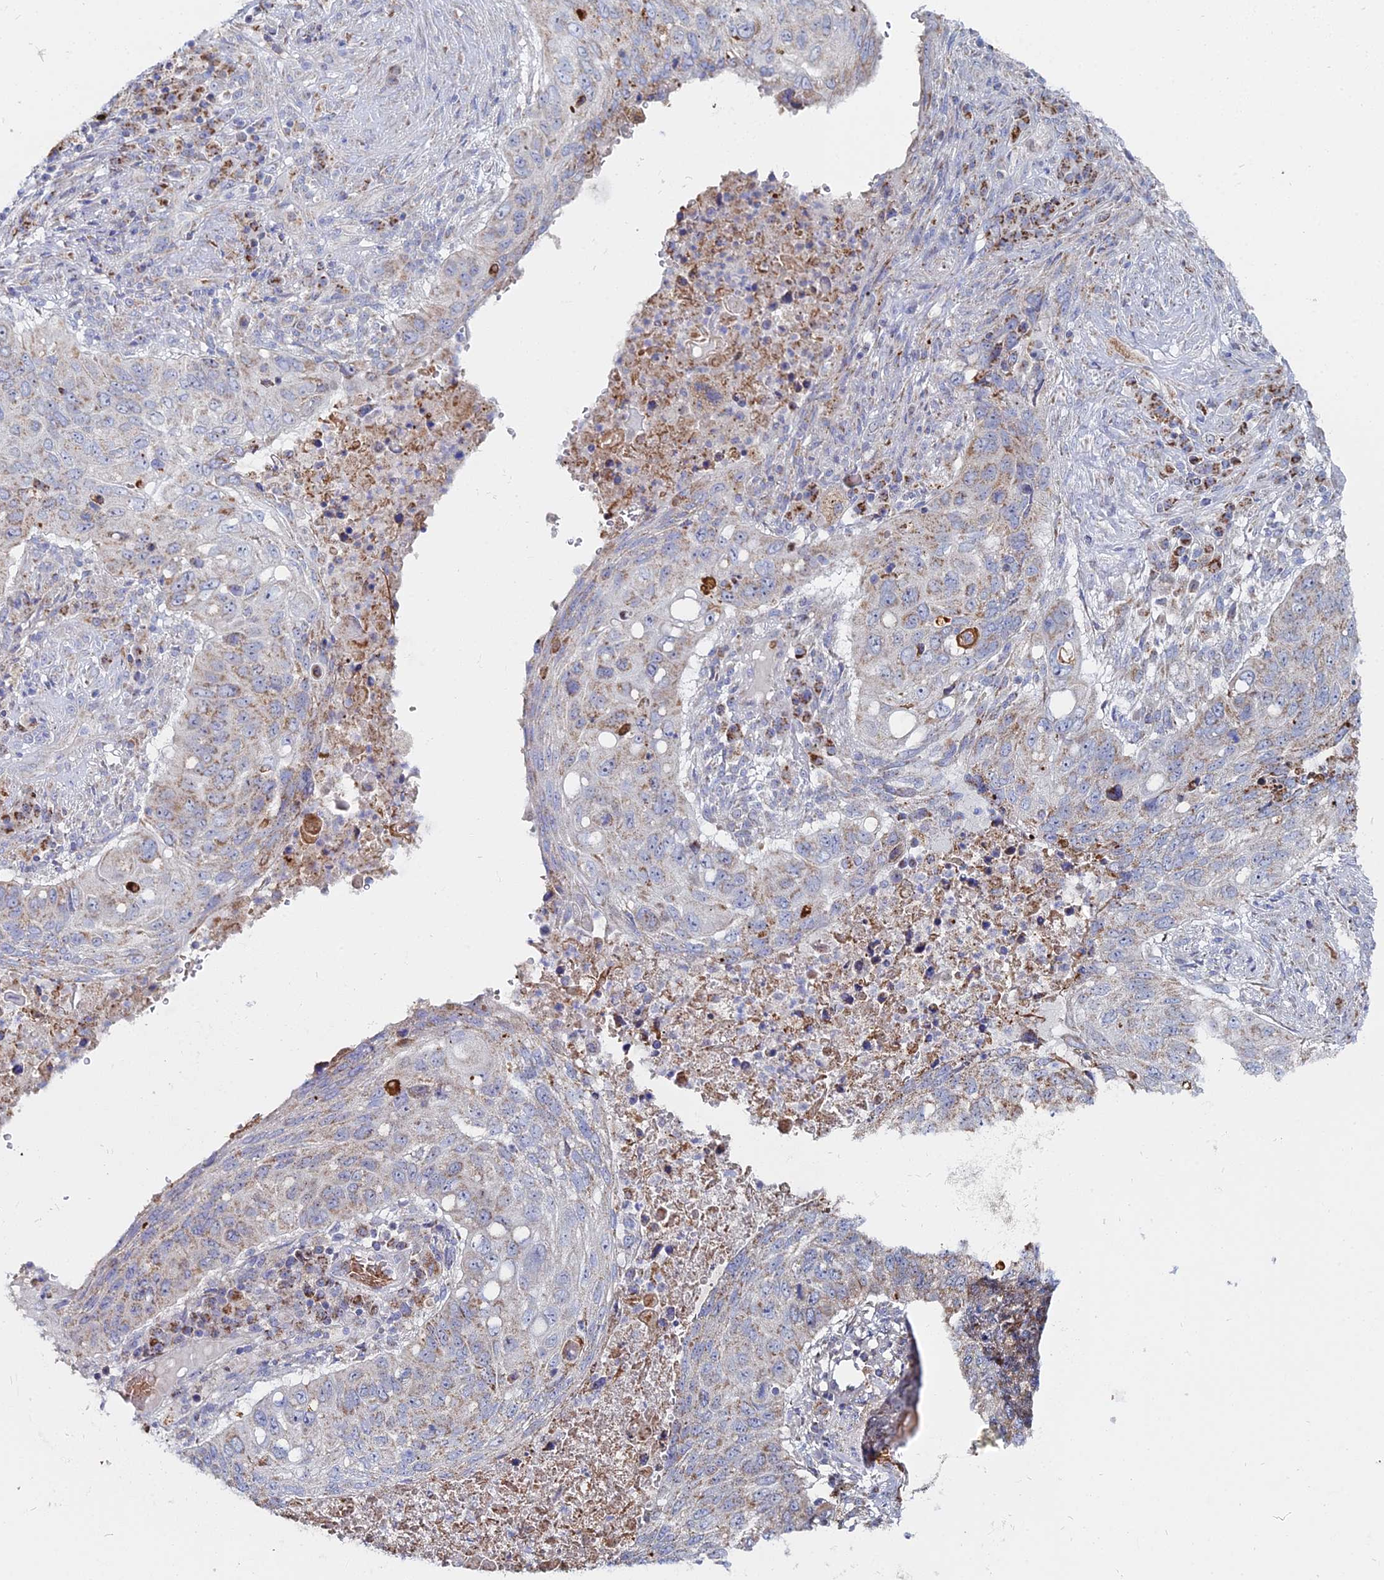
{"staining": {"intensity": "moderate", "quantity": "25%-75%", "location": "cytoplasmic/membranous"}, "tissue": "lung cancer", "cell_type": "Tumor cells", "image_type": "cancer", "snomed": [{"axis": "morphology", "description": "Squamous cell carcinoma, NOS"}, {"axis": "topography", "description": "Lung"}], "caption": "IHC image of lung cancer (squamous cell carcinoma) stained for a protein (brown), which reveals medium levels of moderate cytoplasmic/membranous staining in approximately 25%-75% of tumor cells.", "gene": "MPC1", "patient": {"sex": "female", "age": 63}}